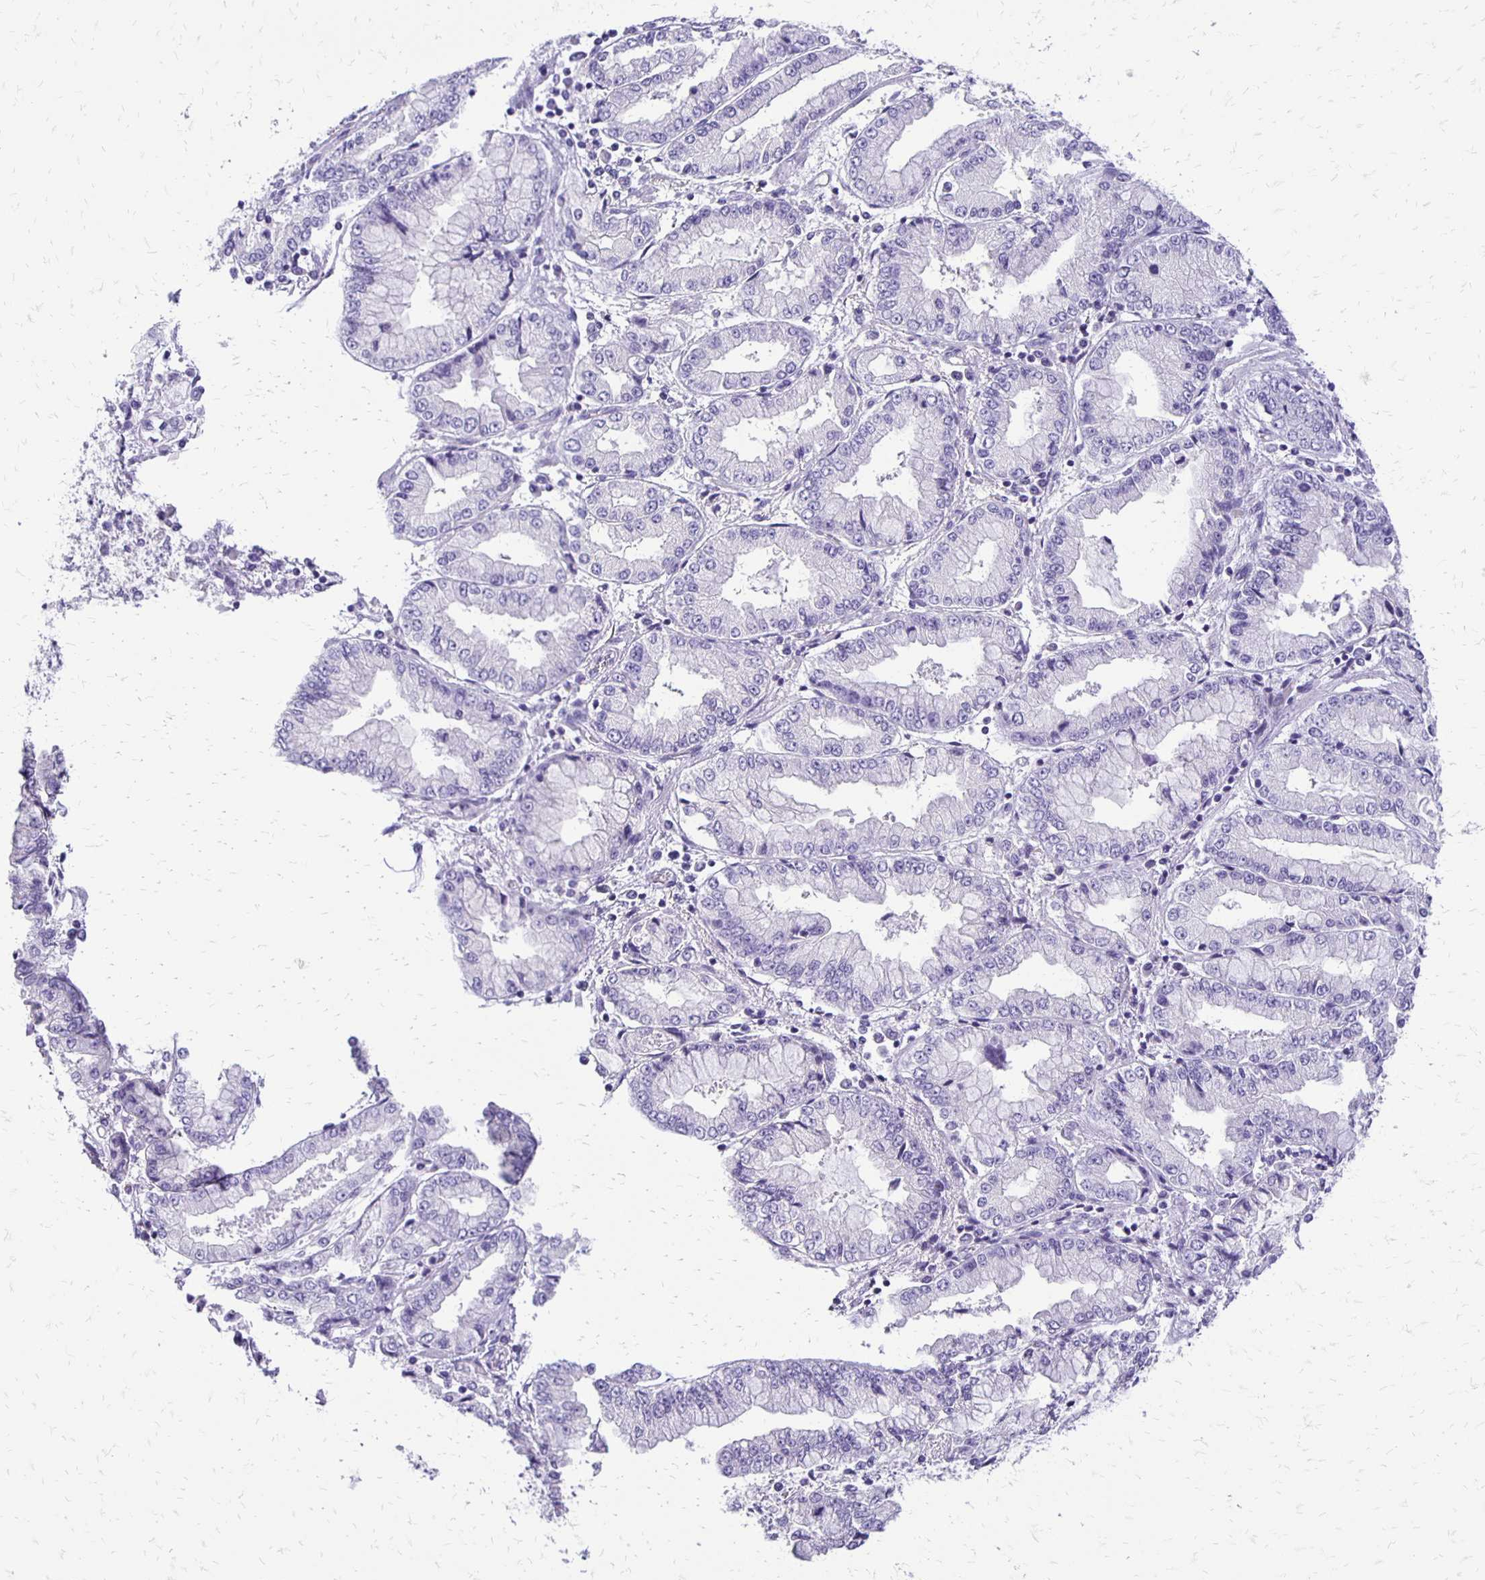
{"staining": {"intensity": "negative", "quantity": "none", "location": "none"}, "tissue": "stomach cancer", "cell_type": "Tumor cells", "image_type": "cancer", "snomed": [{"axis": "morphology", "description": "Adenocarcinoma, NOS"}, {"axis": "topography", "description": "Stomach, upper"}], "caption": "DAB (3,3'-diaminobenzidine) immunohistochemical staining of adenocarcinoma (stomach) reveals no significant staining in tumor cells. (Brightfield microscopy of DAB (3,3'-diaminobenzidine) immunohistochemistry (IHC) at high magnification).", "gene": "ANKRD45", "patient": {"sex": "female", "age": 74}}